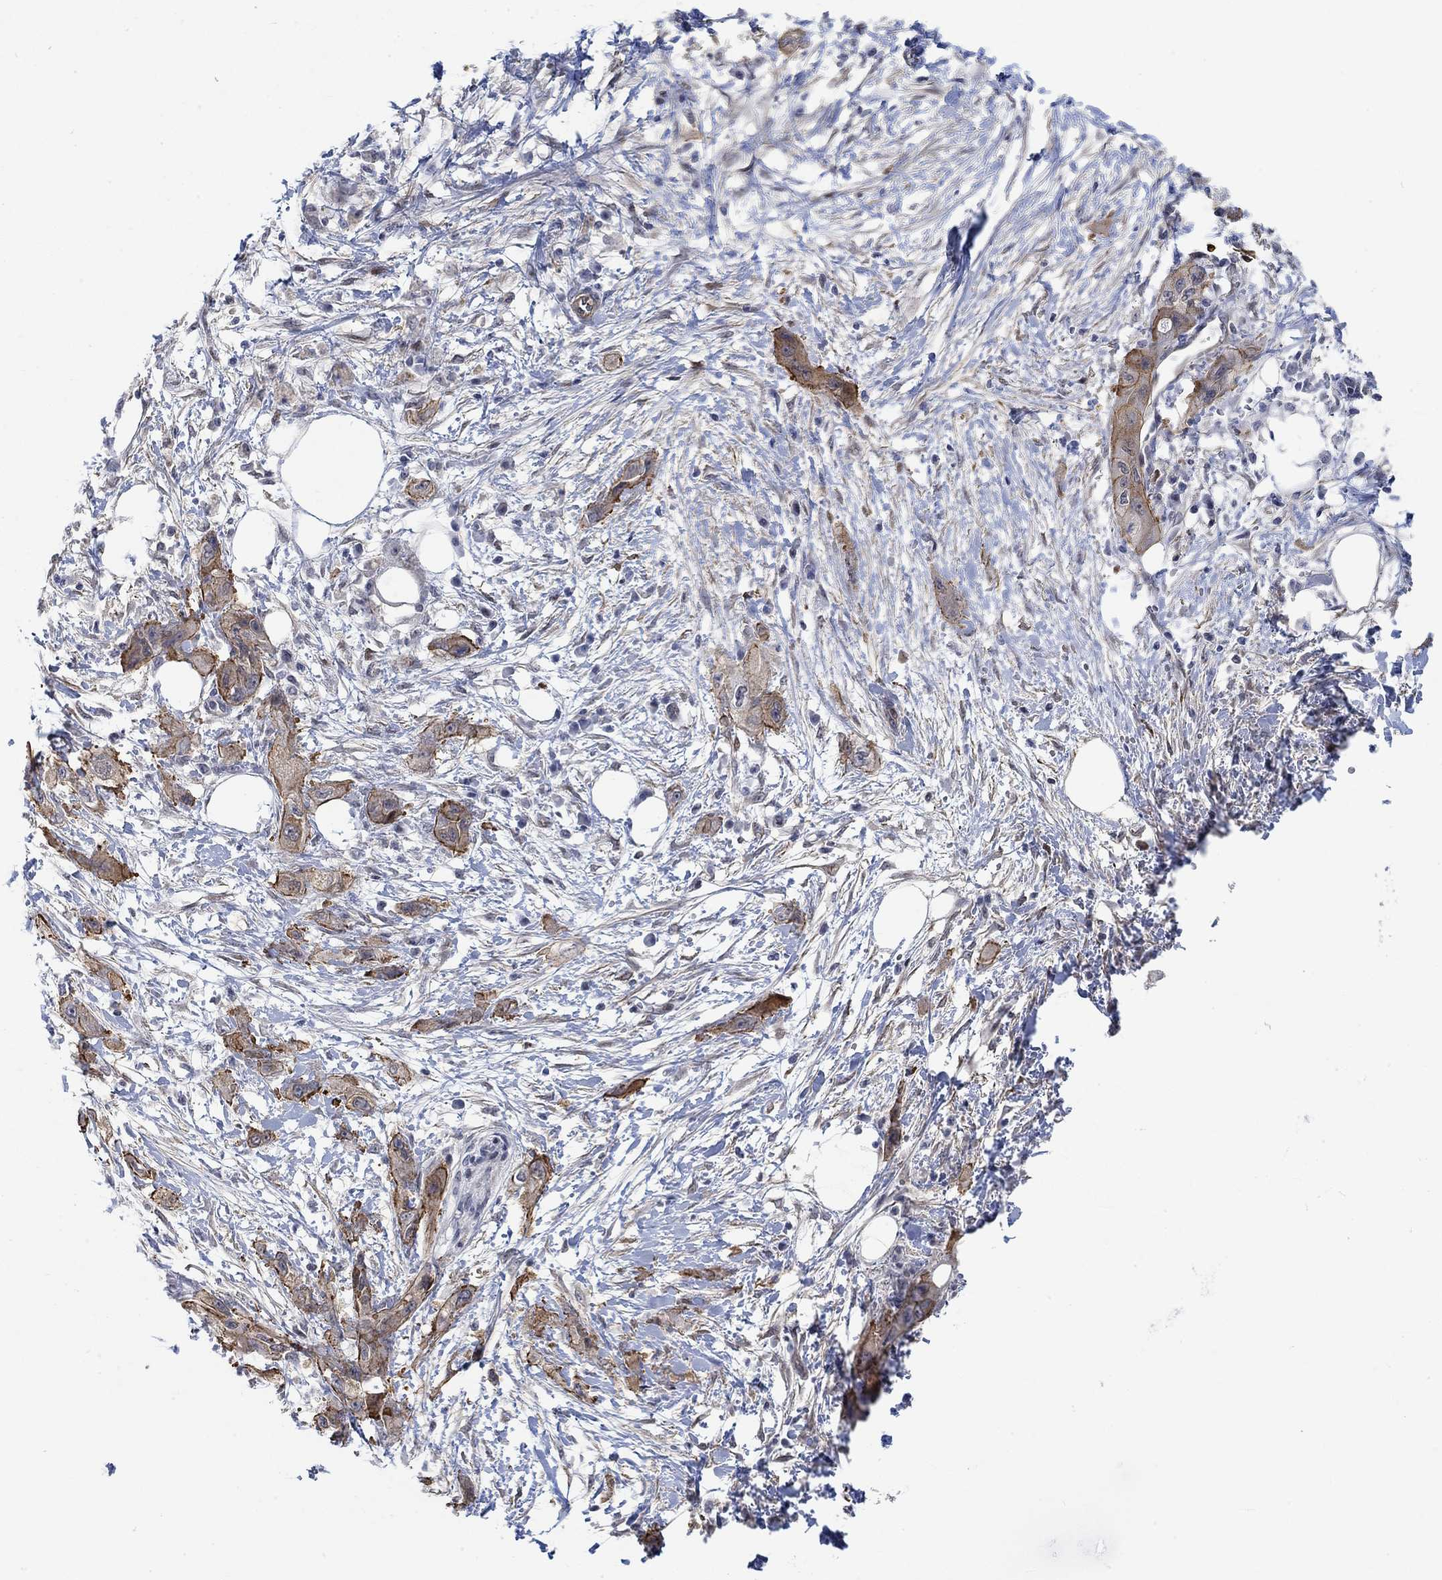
{"staining": {"intensity": "strong", "quantity": "25%-75%", "location": "cytoplasmic/membranous"}, "tissue": "pancreatic cancer", "cell_type": "Tumor cells", "image_type": "cancer", "snomed": [{"axis": "morphology", "description": "Adenocarcinoma, NOS"}, {"axis": "topography", "description": "Pancreas"}], "caption": "Protein analysis of pancreatic cancer tissue shows strong cytoplasmic/membranous expression in approximately 25%-75% of tumor cells. (brown staining indicates protein expression, while blue staining denotes nuclei).", "gene": "KCNH8", "patient": {"sex": "male", "age": 72}}